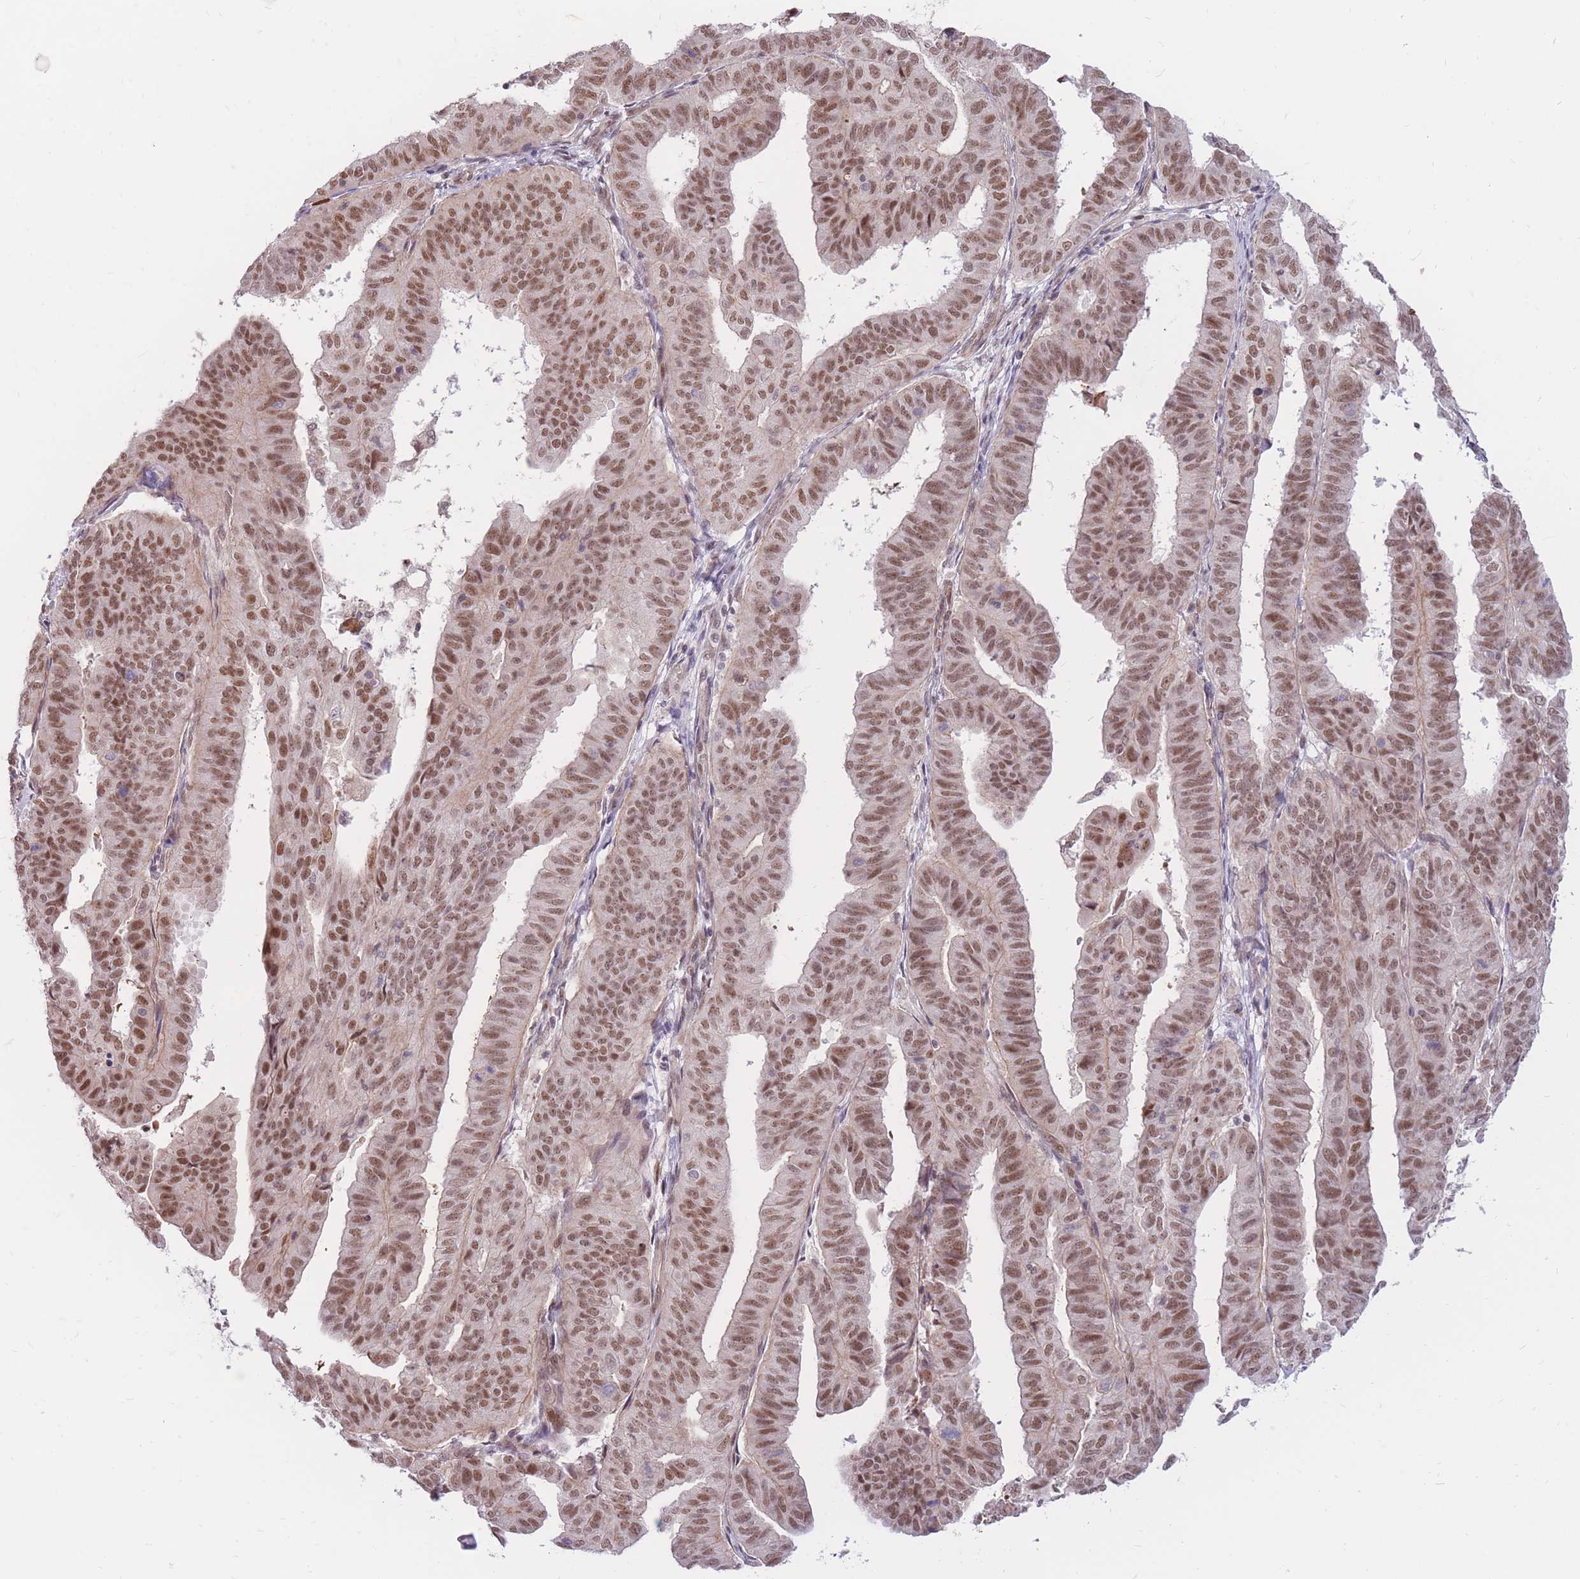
{"staining": {"intensity": "moderate", "quantity": ">75%", "location": "nuclear"}, "tissue": "endometrial cancer", "cell_type": "Tumor cells", "image_type": "cancer", "snomed": [{"axis": "morphology", "description": "Adenocarcinoma, NOS"}, {"axis": "topography", "description": "Uterus"}], "caption": "Immunohistochemistry (IHC) photomicrograph of neoplastic tissue: human endometrial cancer stained using IHC exhibits medium levels of moderate protein expression localized specifically in the nuclear of tumor cells, appearing as a nuclear brown color.", "gene": "ERICH6B", "patient": {"sex": "female", "age": 77}}